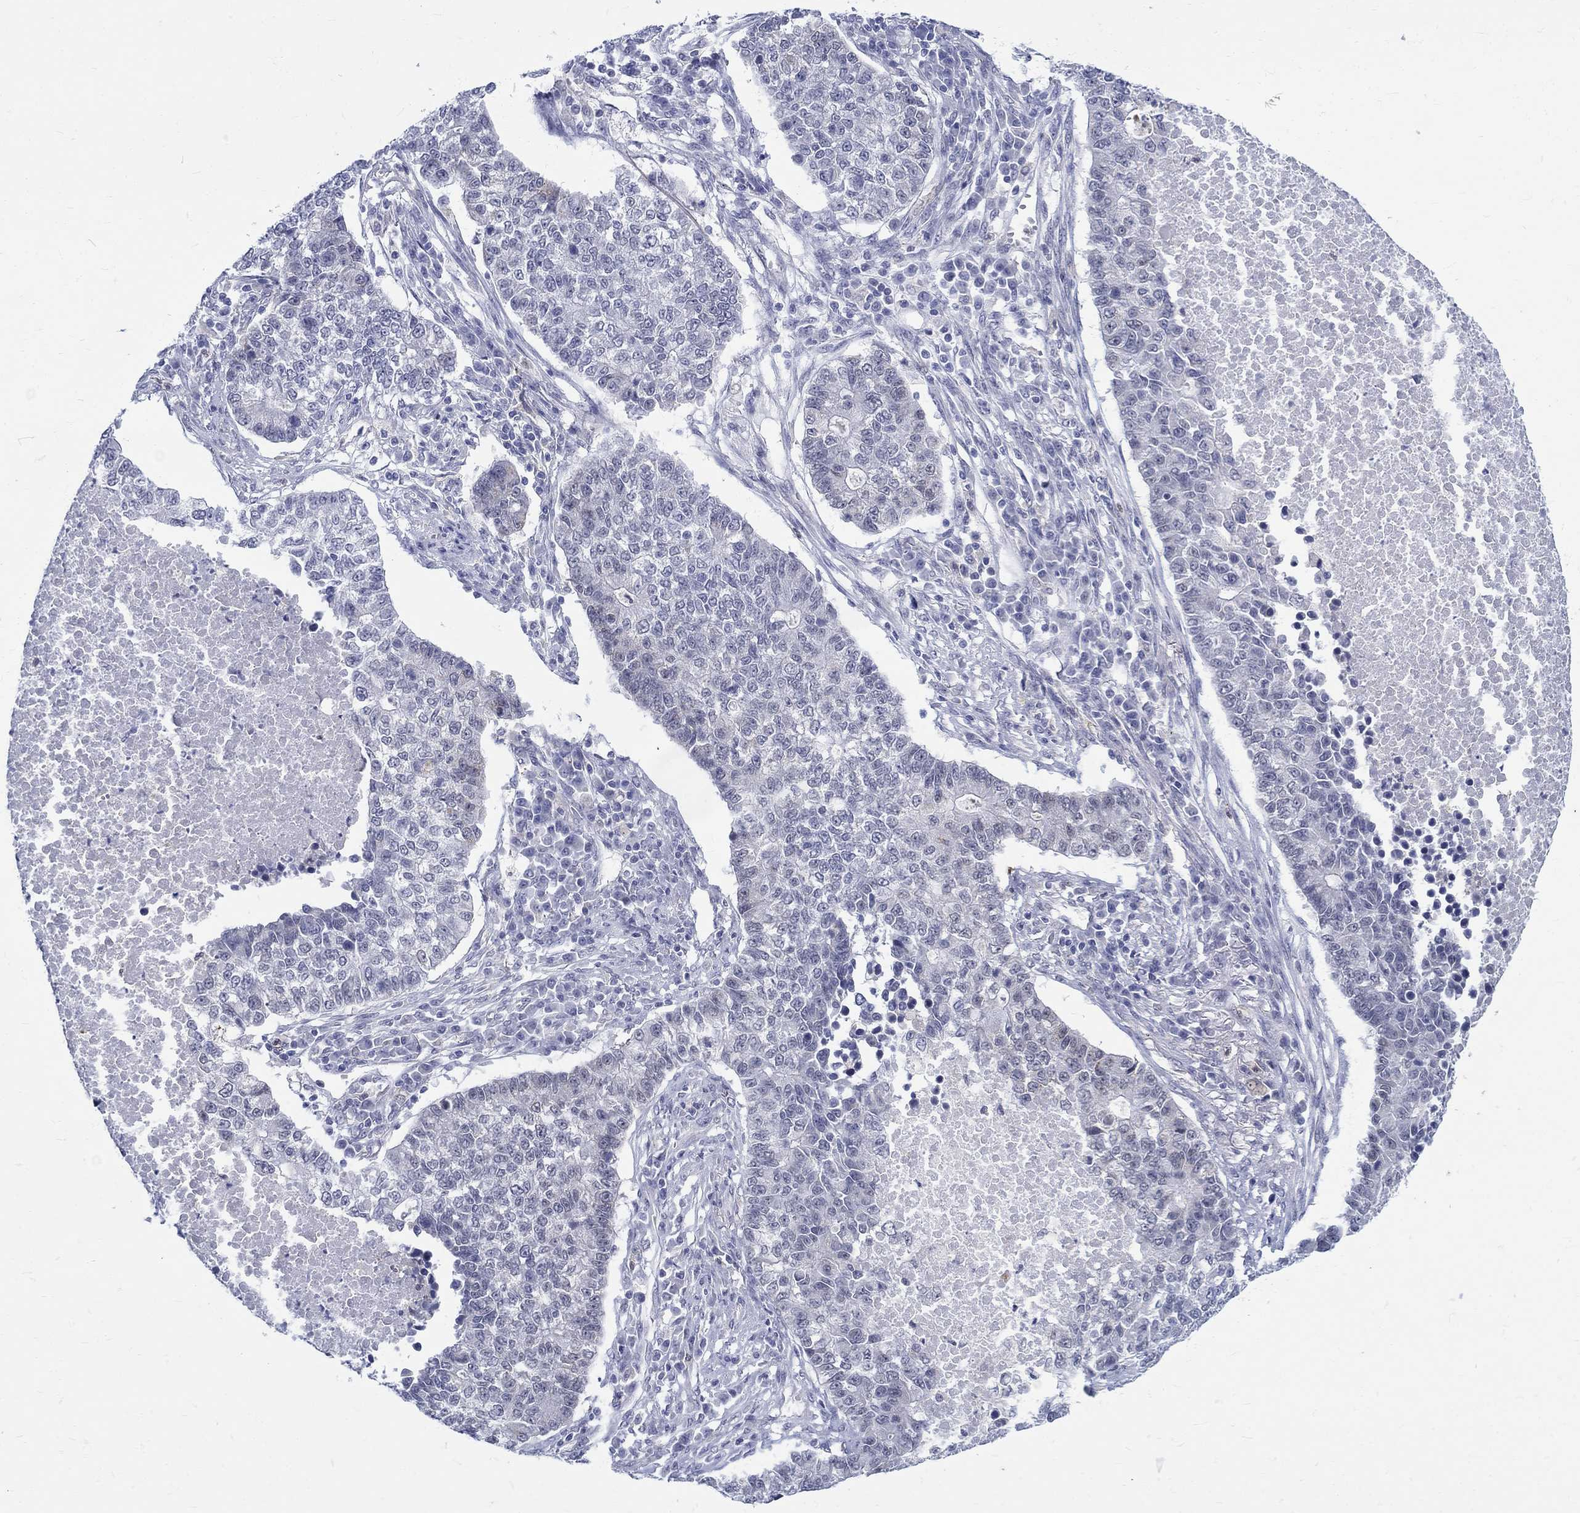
{"staining": {"intensity": "negative", "quantity": "none", "location": "none"}, "tissue": "lung cancer", "cell_type": "Tumor cells", "image_type": "cancer", "snomed": [{"axis": "morphology", "description": "Adenocarcinoma, NOS"}, {"axis": "topography", "description": "Lung"}], "caption": "This is a micrograph of immunohistochemistry (IHC) staining of lung cancer (adenocarcinoma), which shows no expression in tumor cells.", "gene": "ST6GALNAC1", "patient": {"sex": "male", "age": 57}}